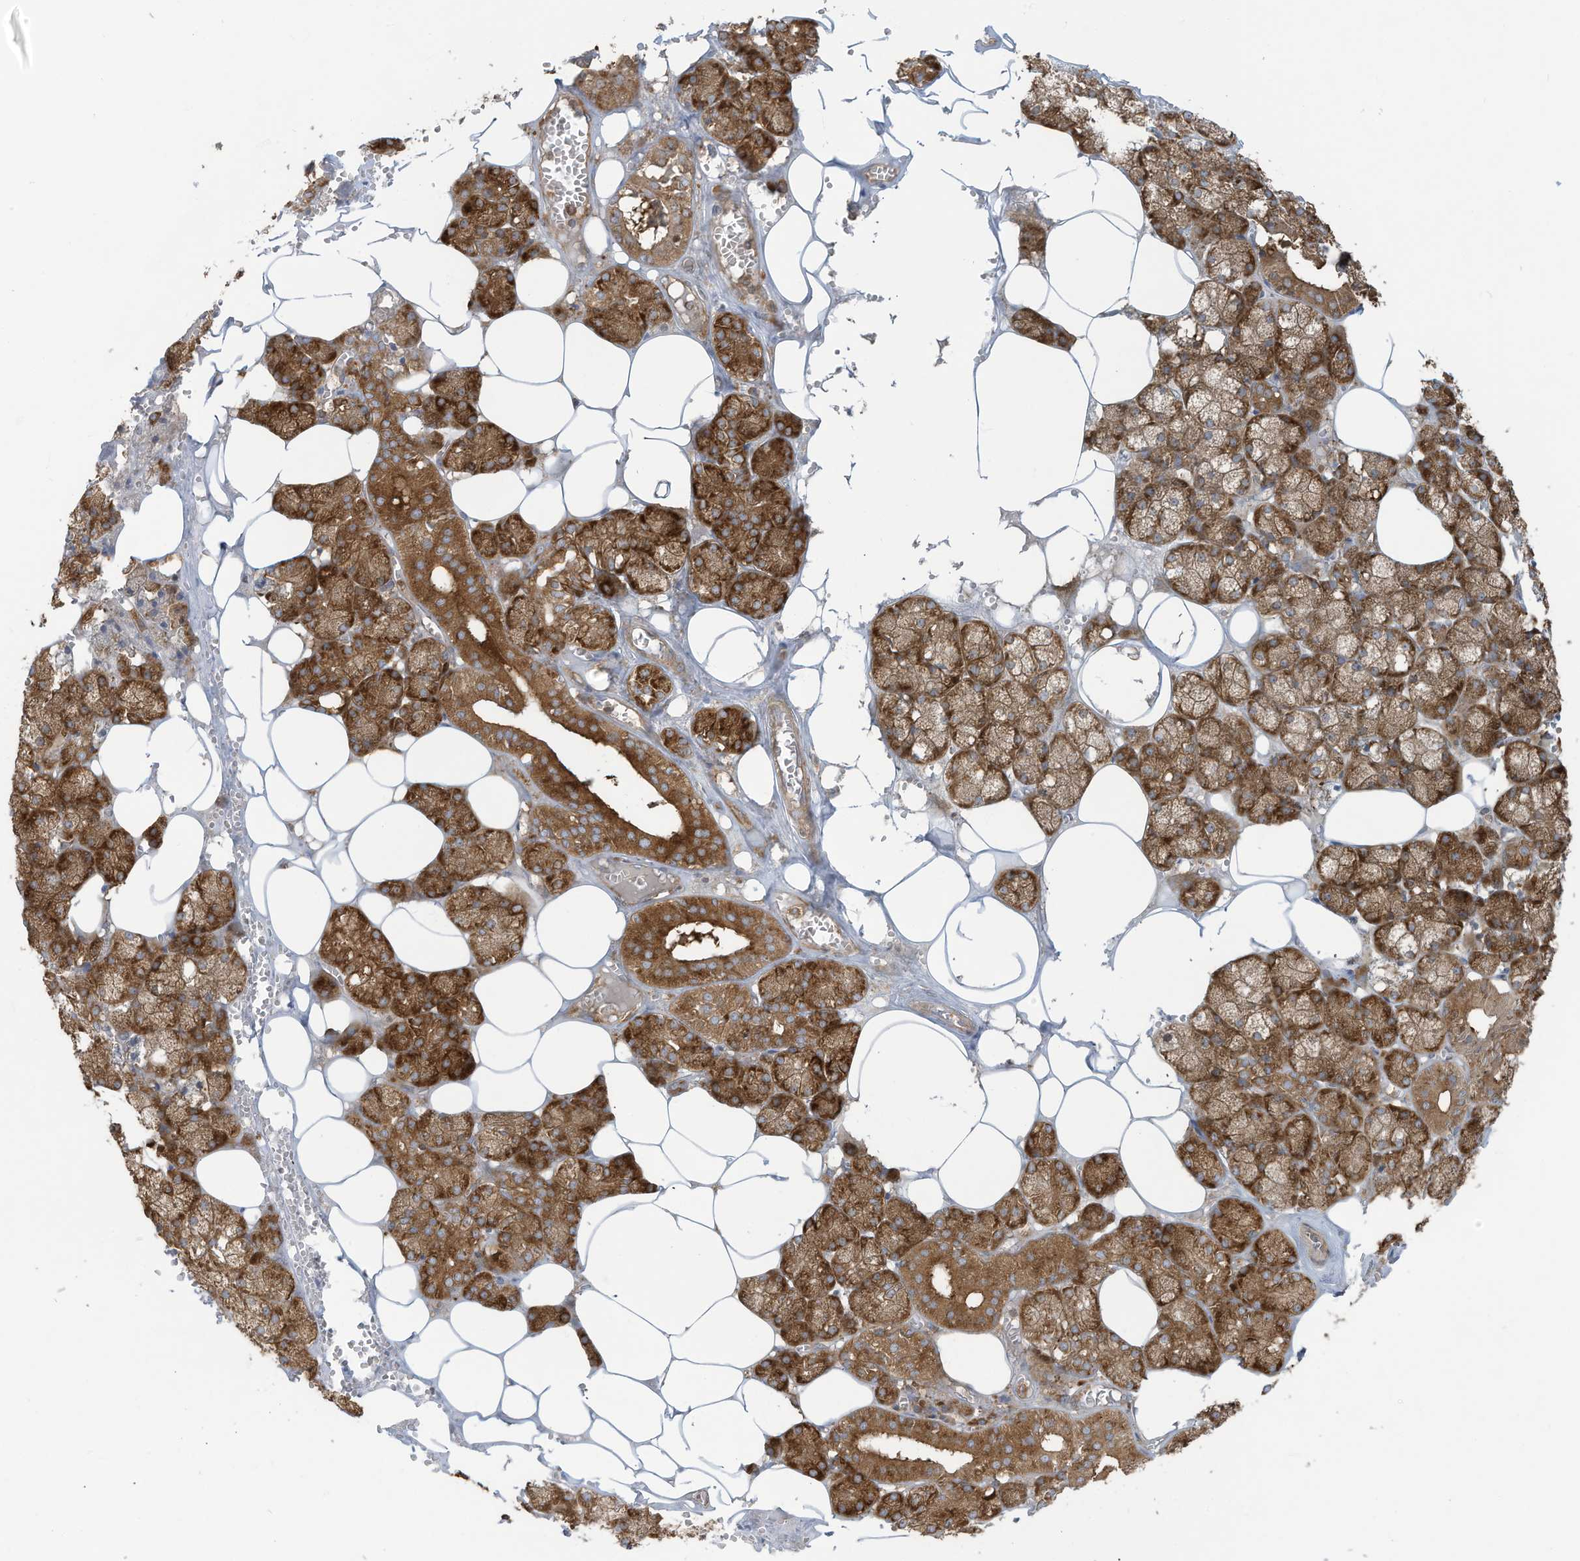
{"staining": {"intensity": "moderate", "quantity": ">75%", "location": "cytoplasmic/membranous"}, "tissue": "salivary gland", "cell_type": "Glandular cells", "image_type": "normal", "snomed": [{"axis": "morphology", "description": "Normal tissue, NOS"}, {"axis": "topography", "description": "Salivary gland"}], "caption": "Moderate cytoplasmic/membranous positivity for a protein is present in about >75% of glandular cells of benign salivary gland using immunohistochemistry.", "gene": "OLA1", "patient": {"sex": "male", "age": 62}}